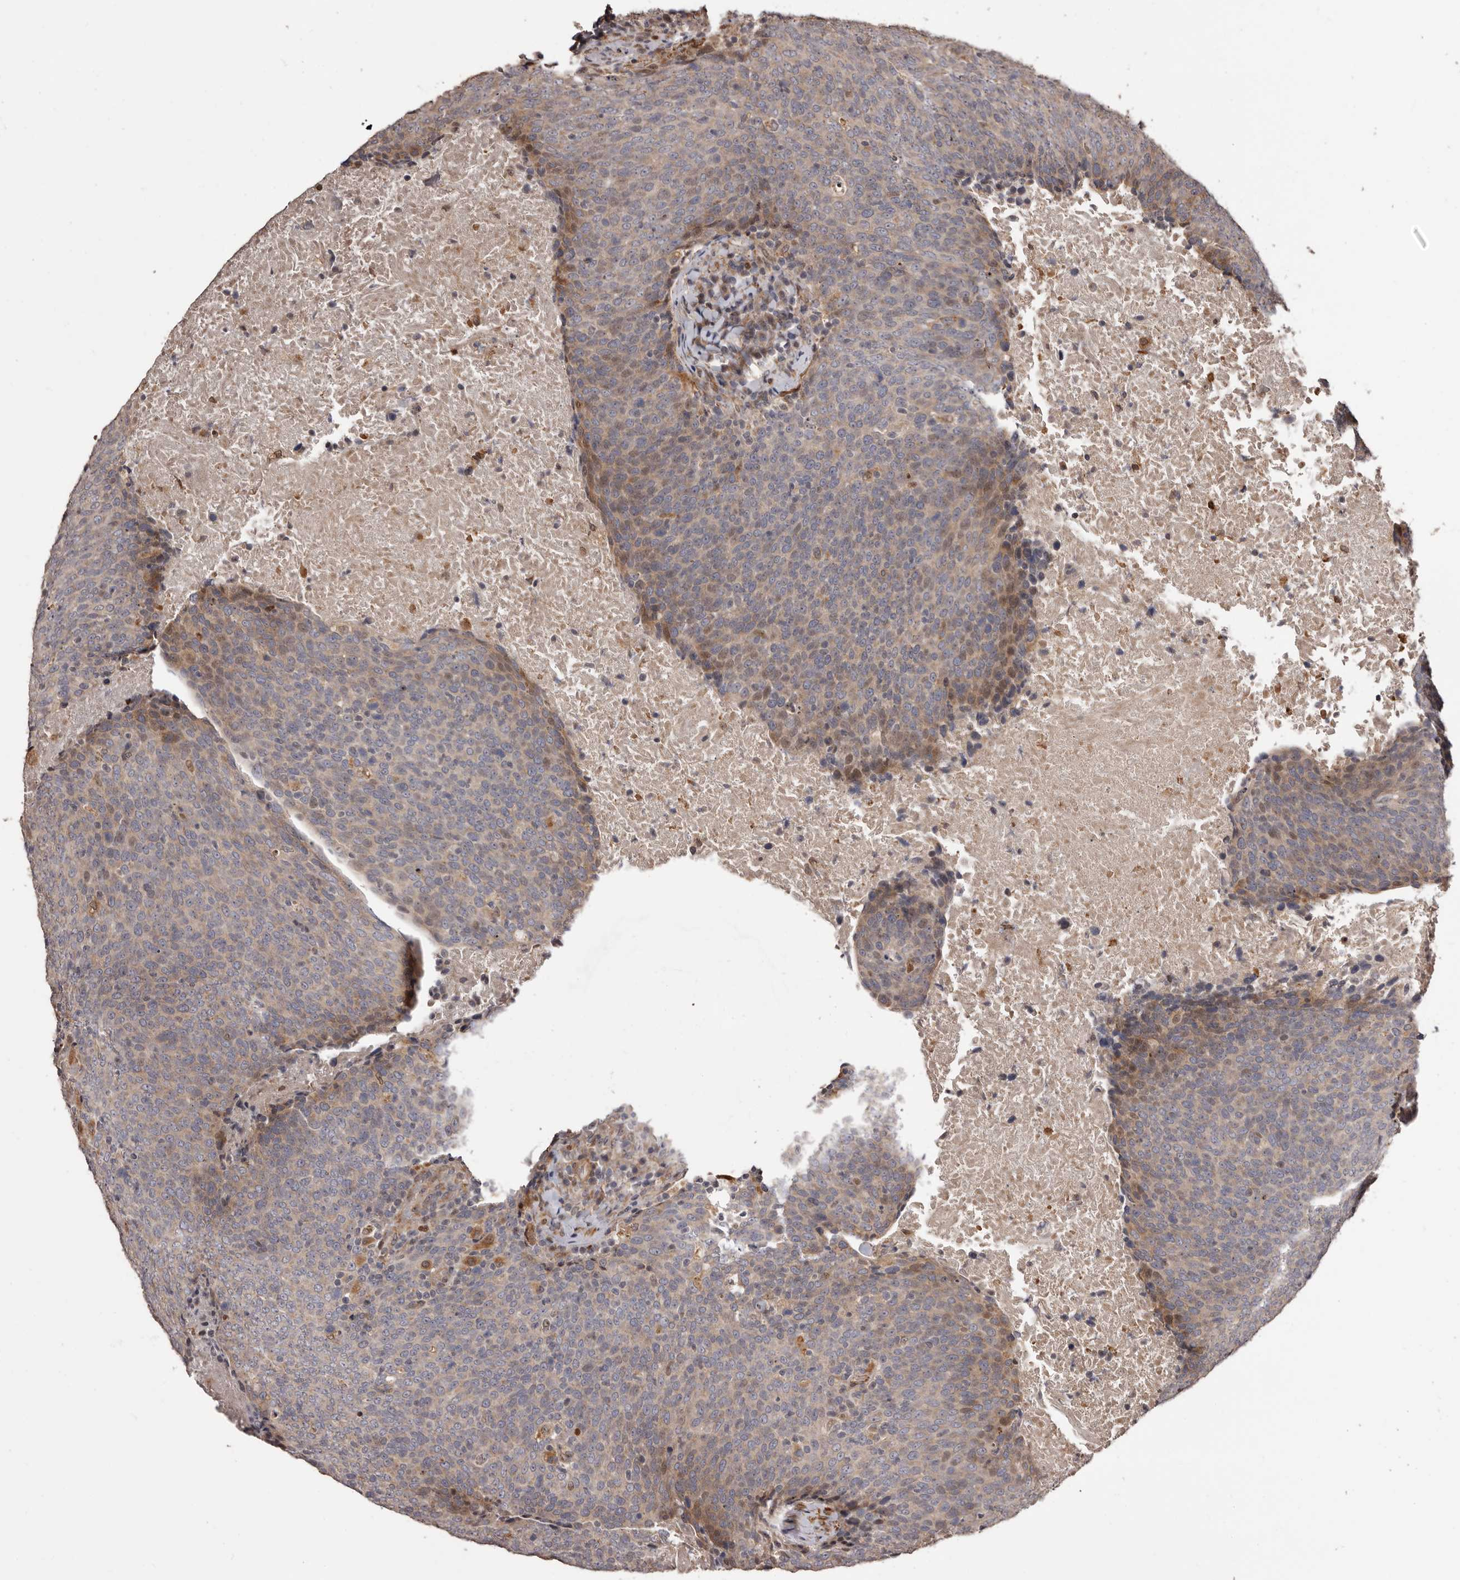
{"staining": {"intensity": "moderate", "quantity": "<25%", "location": "cytoplasmic/membranous"}, "tissue": "head and neck cancer", "cell_type": "Tumor cells", "image_type": "cancer", "snomed": [{"axis": "morphology", "description": "Squamous cell carcinoma, NOS"}, {"axis": "morphology", "description": "Squamous cell carcinoma, metastatic, NOS"}, {"axis": "topography", "description": "Lymph node"}, {"axis": "topography", "description": "Head-Neck"}], "caption": "There is low levels of moderate cytoplasmic/membranous expression in tumor cells of head and neck cancer (metastatic squamous cell carcinoma), as demonstrated by immunohistochemical staining (brown color).", "gene": "ZCCHC7", "patient": {"sex": "male", "age": 62}}